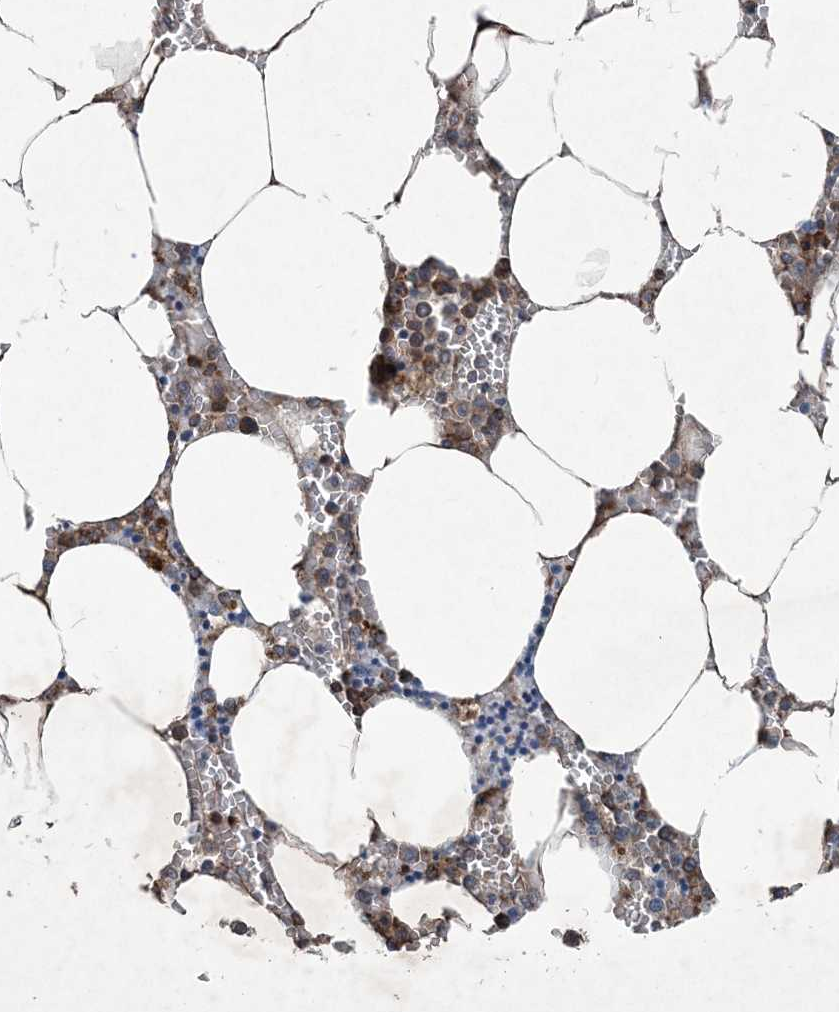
{"staining": {"intensity": "moderate", "quantity": "<25%", "location": "cytoplasmic/membranous"}, "tissue": "bone marrow", "cell_type": "Hematopoietic cells", "image_type": "normal", "snomed": [{"axis": "morphology", "description": "Normal tissue, NOS"}, {"axis": "topography", "description": "Bone marrow"}], "caption": "A histopathology image showing moderate cytoplasmic/membranous staining in approximately <25% of hematopoietic cells in unremarkable bone marrow, as visualized by brown immunohistochemical staining.", "gene": "NDUFA2", "patient": {"sex": "male", "age": 70}}